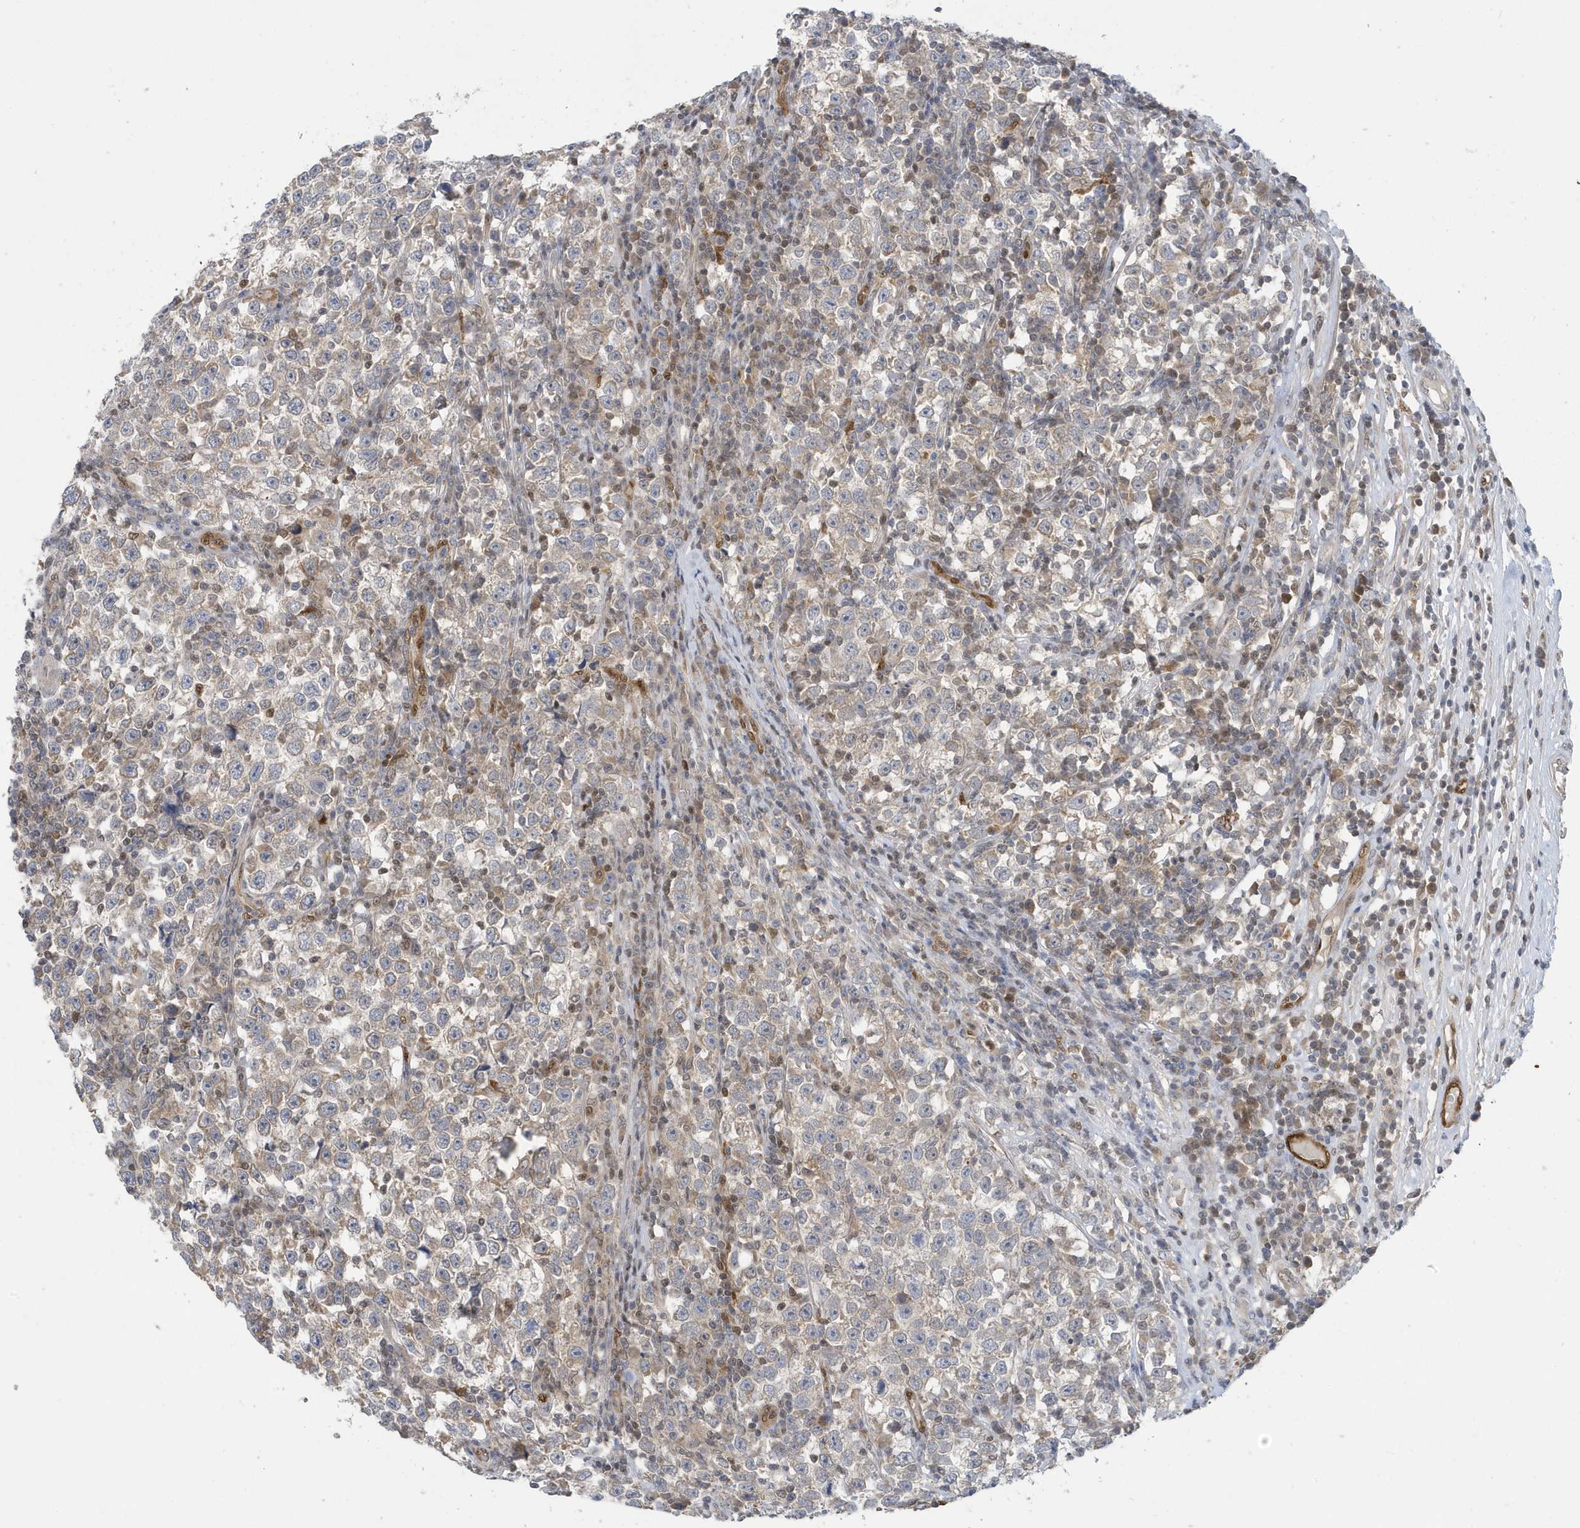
{"staining": {"intensity": "weak", "quantity": "25%-75%", "location": "cytoplasmic/membranous"}, "tissue": "testis cancer", "cell_type": "Tumor cells", "image_type": "cancer", "snomed": [{"axis": "morphology", "description": "Normal tissue, NOS"}, {"axis": "morphology", "description": "Seminoma, NOS"}, {"axis": "topography", "description": "Testis"}], "caption": "There is low levels of weak cytoplasmic/membranous expression in tumor cells of testis seminoma, as demonstrated by immunohistochemical staining (brown color).", "gene": "NCOA7", "patient": {"sex": "male", "age": 43}}